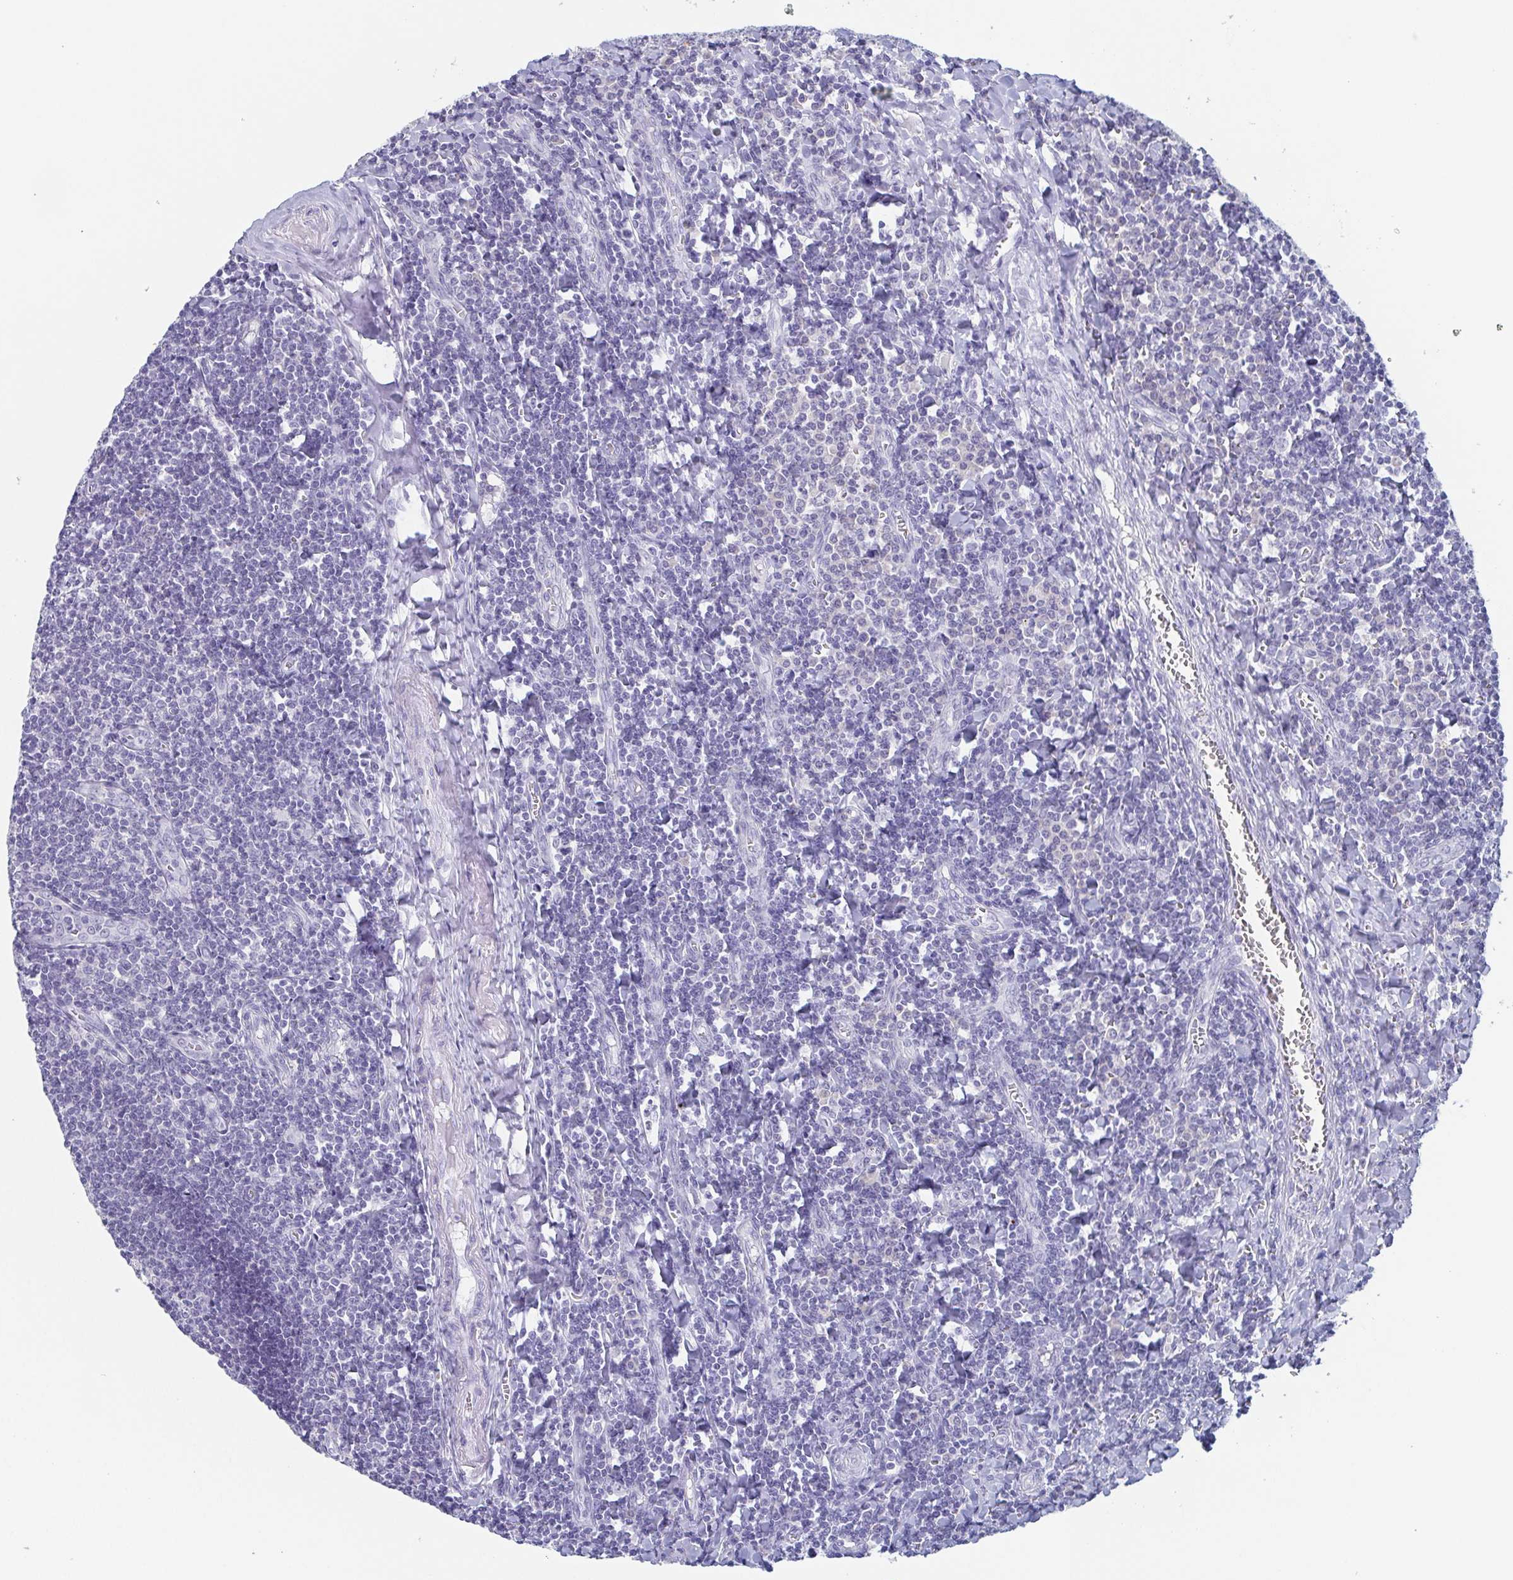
{"staining": {"intensity": "negative", "quantity": "none", "location": "none"}, "tissue": "tonsil", "cell_type": "Germinal center cells", "image_type": "normal", "snomed": [{"axis": "morphology", "description": "Normal tissue, NOS"}, {"axis": "morphology", "description": "Inflammation, NOS"}, {"axis": "topography", "description": "Tonsil"}], "caption": "Immunohistochemical staining of benign human tonsil displays no significant positivity in germinal center cells.", "gene": "ITLN1", "patient": {"sex": "female", "age": 31}}